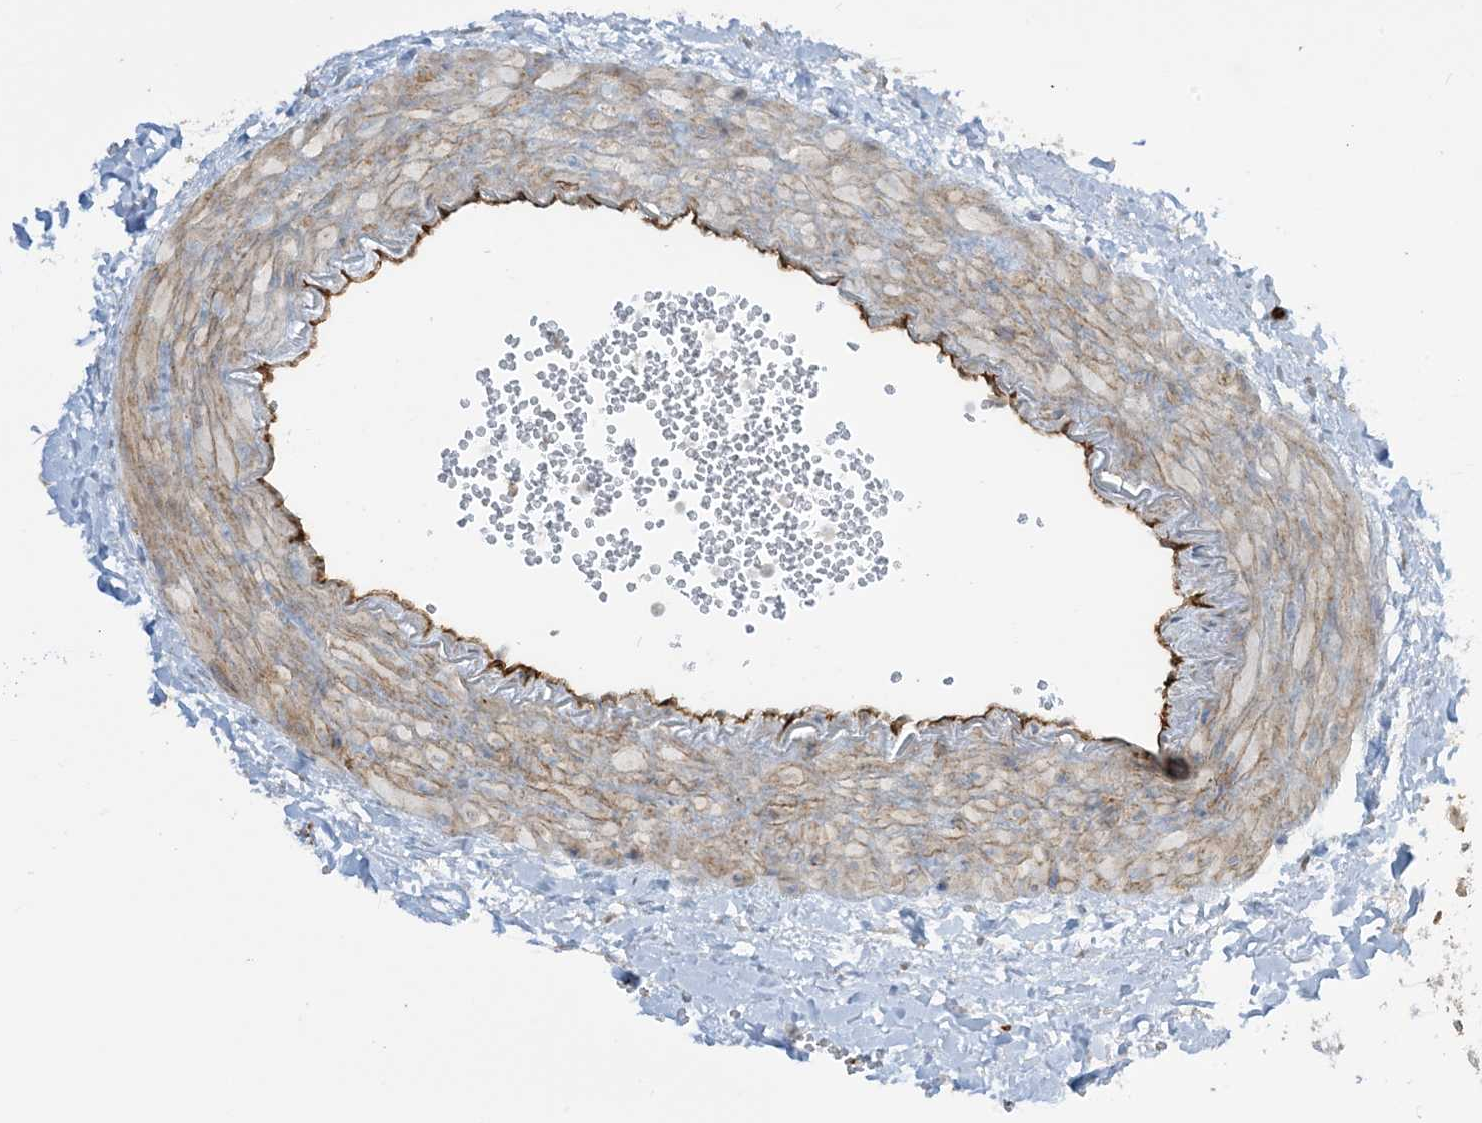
{"staining": {"intensity": "strong", "quantity": "25%-75%", "location": "cytoplasmic/membranous"}, "tissue": "gallbladder", "cell_type": "Glandular cells", "image_type": "normal", "snomed": [{"axis": "morphology", "description": "Normal tissue, NOS"}, {"axis": "topography", "description": "Gallbladder"}], "caption": "DAB (3,3'-diaminobenzidine) immunohistochemical staining of unremarkable human gallbladder demonstrates strong cytoplasmic/membranous protein positivity in about 25%-75% of glandular cells. (Brightfield microscopy of DAB IHC at high magnification).", "gene": "AGA", "patient": {"sex": "male", "age": 55}}